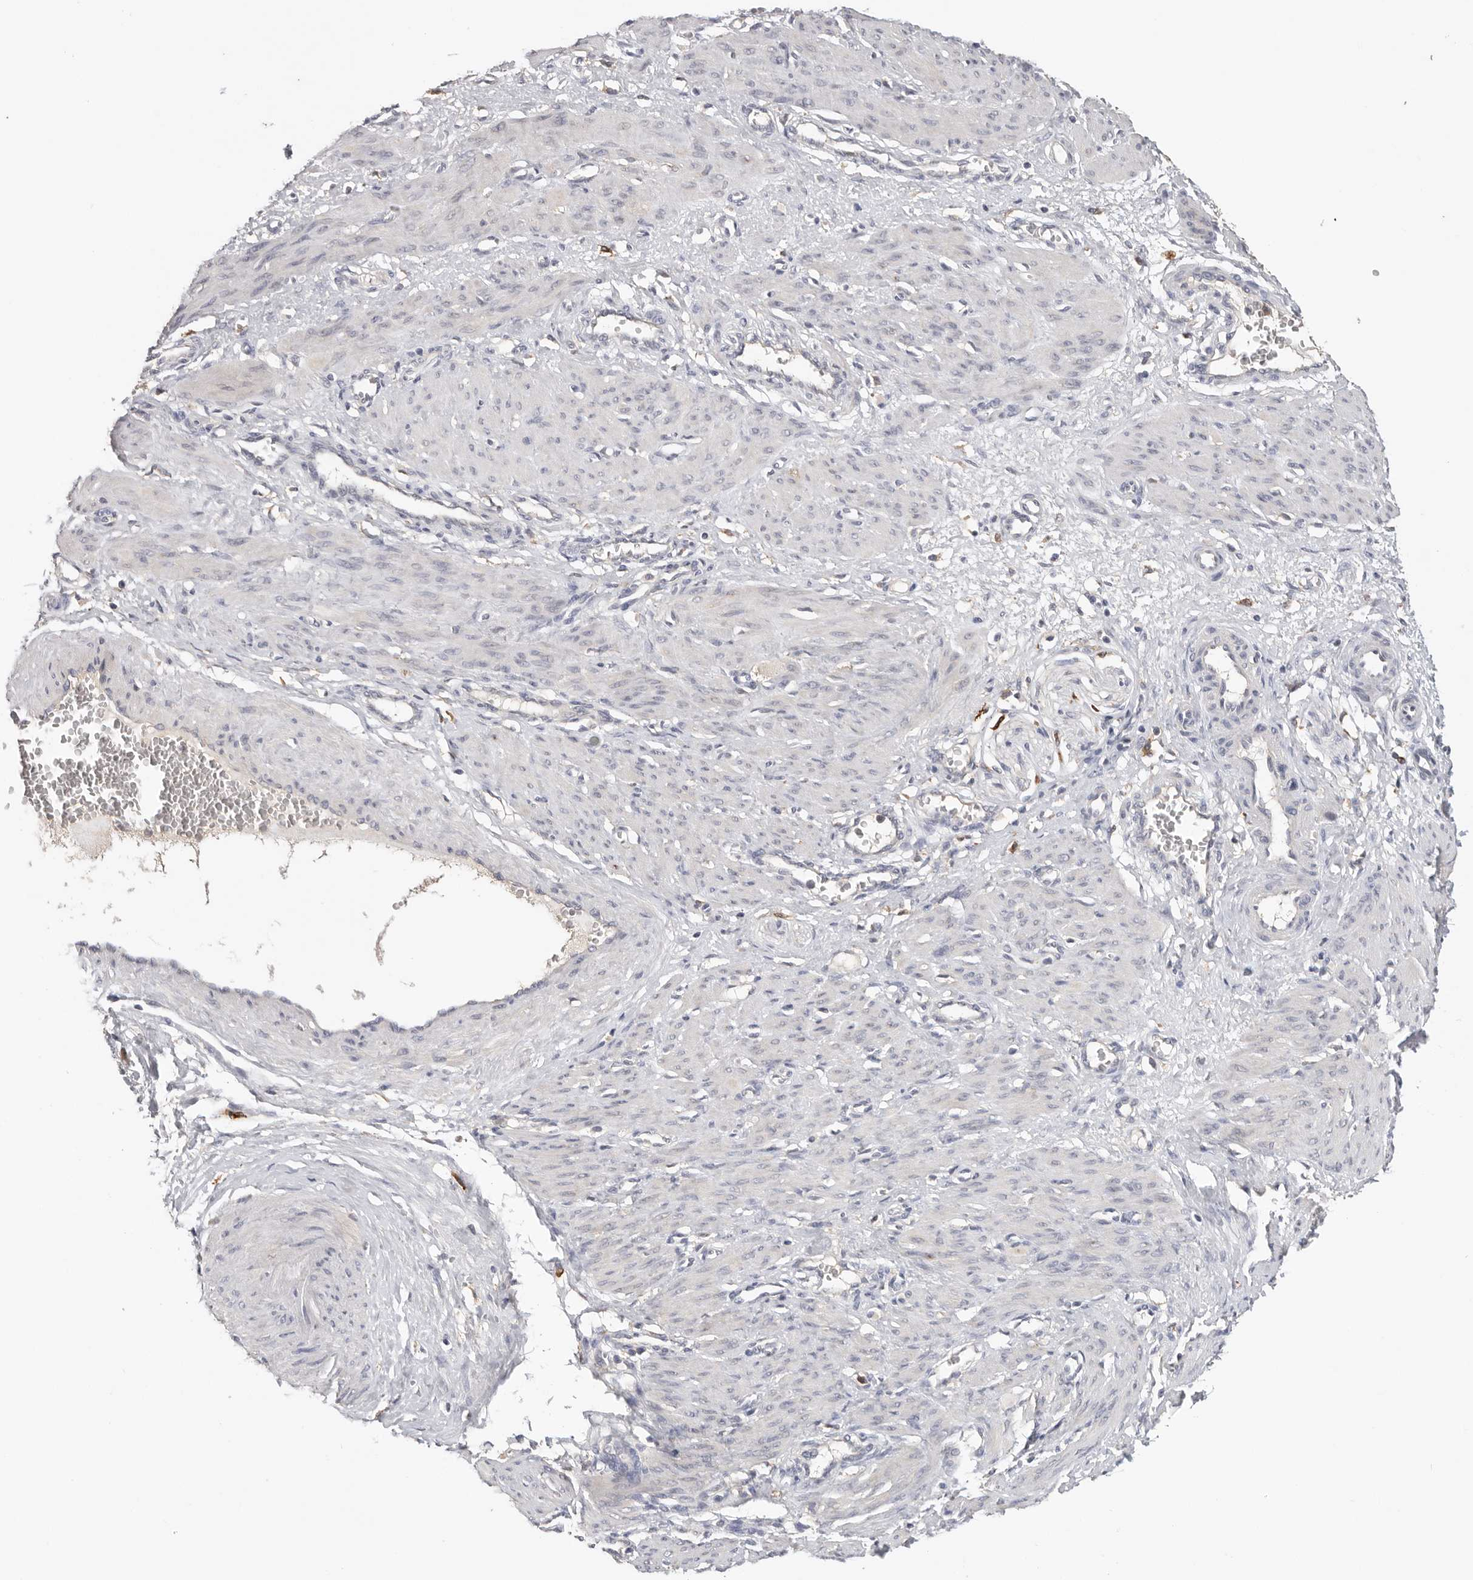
{"staining": {"intensity": "negative", "quantity": "none", "location": "none"}, "tissue": "smooth muscle", "cell_type": "Smooth muscle cells", "image_type": "normal", "snomed": [{"axis": "morphology", "description": "Normal tissue, NOS"}, {"axis": "topography", "description": "Endometrium"}], "caption": "Smooth muscle cells show no significant protein positivity in unremarkable smooth muscle.", "gene": "TFRC", "patient": {"sex": "female", "age": 33}}